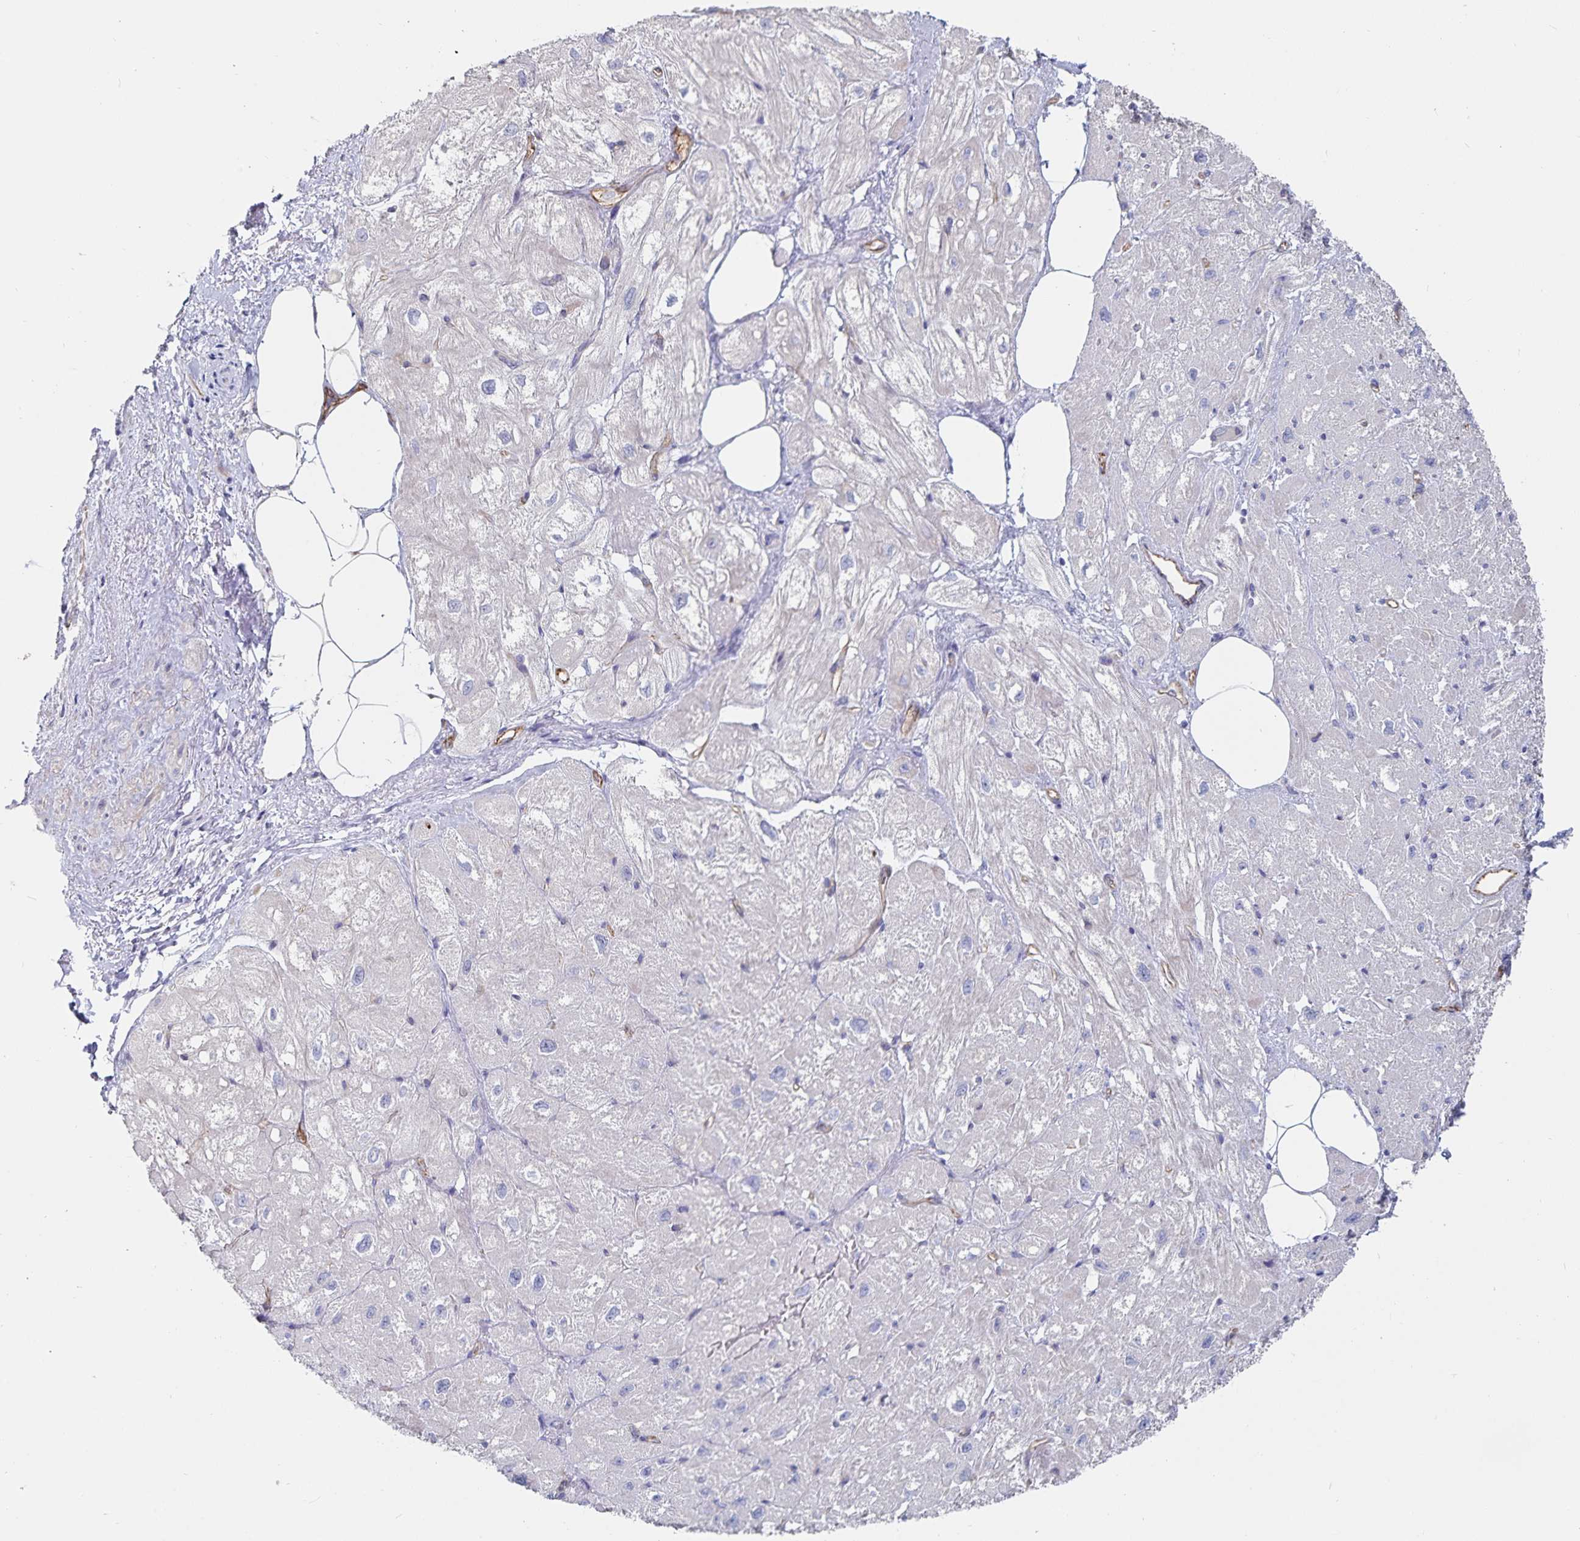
{"staining": {"intensity": "negative", "quantity": "none", "location": "none"}, "tissue": "heart muscle", "cell_type": "Cardiomyocytes", "image_type": "normal", "snomed": [{"axis": "morphology", "description": "Normal tissue, NOS"}, {"axis": "topography", "description": "Heart"}], "caption": "Cardiomyocytes are negative for brown protein staining in unremarkable heart muscle.", "gene": "SSTR1", "patient": {"sex": "female", "age": 62}}